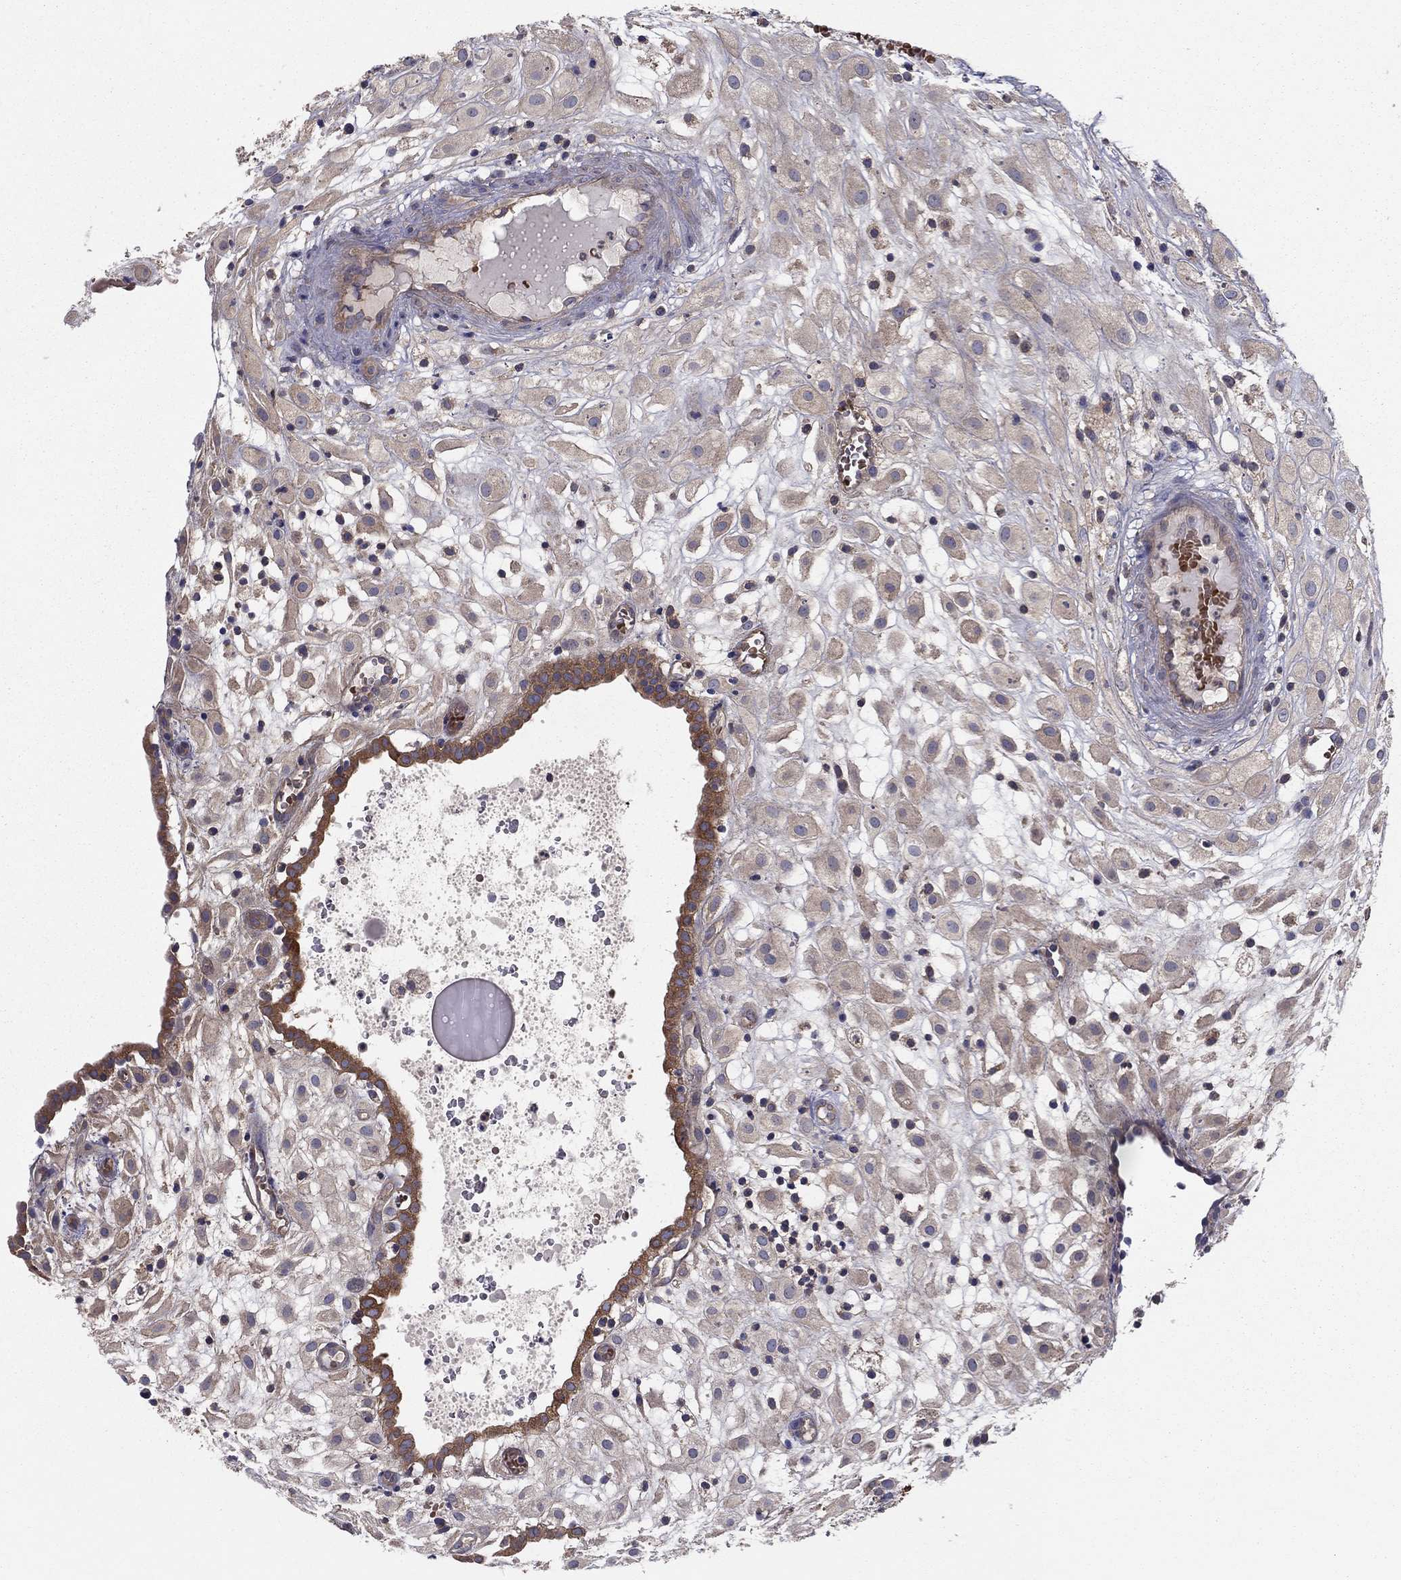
{"staining": {"intensity": "weak", "quantity": "<25%", "location": "cytoplasmic/membranous"}, "tissue": "placenta", "cell_type": "Decidual cells", "image_type": "normal", "snomed": [{"axis": "morphology", "description": "Normal tissue, NOS"}, {"axis": "topography", "description": "Placenta"}], "caption": "IHC of normal human placenta exhibits no staining in decidual cells.", "gene": "RNF123", "patient": {"sex": "female", "age": 24}}